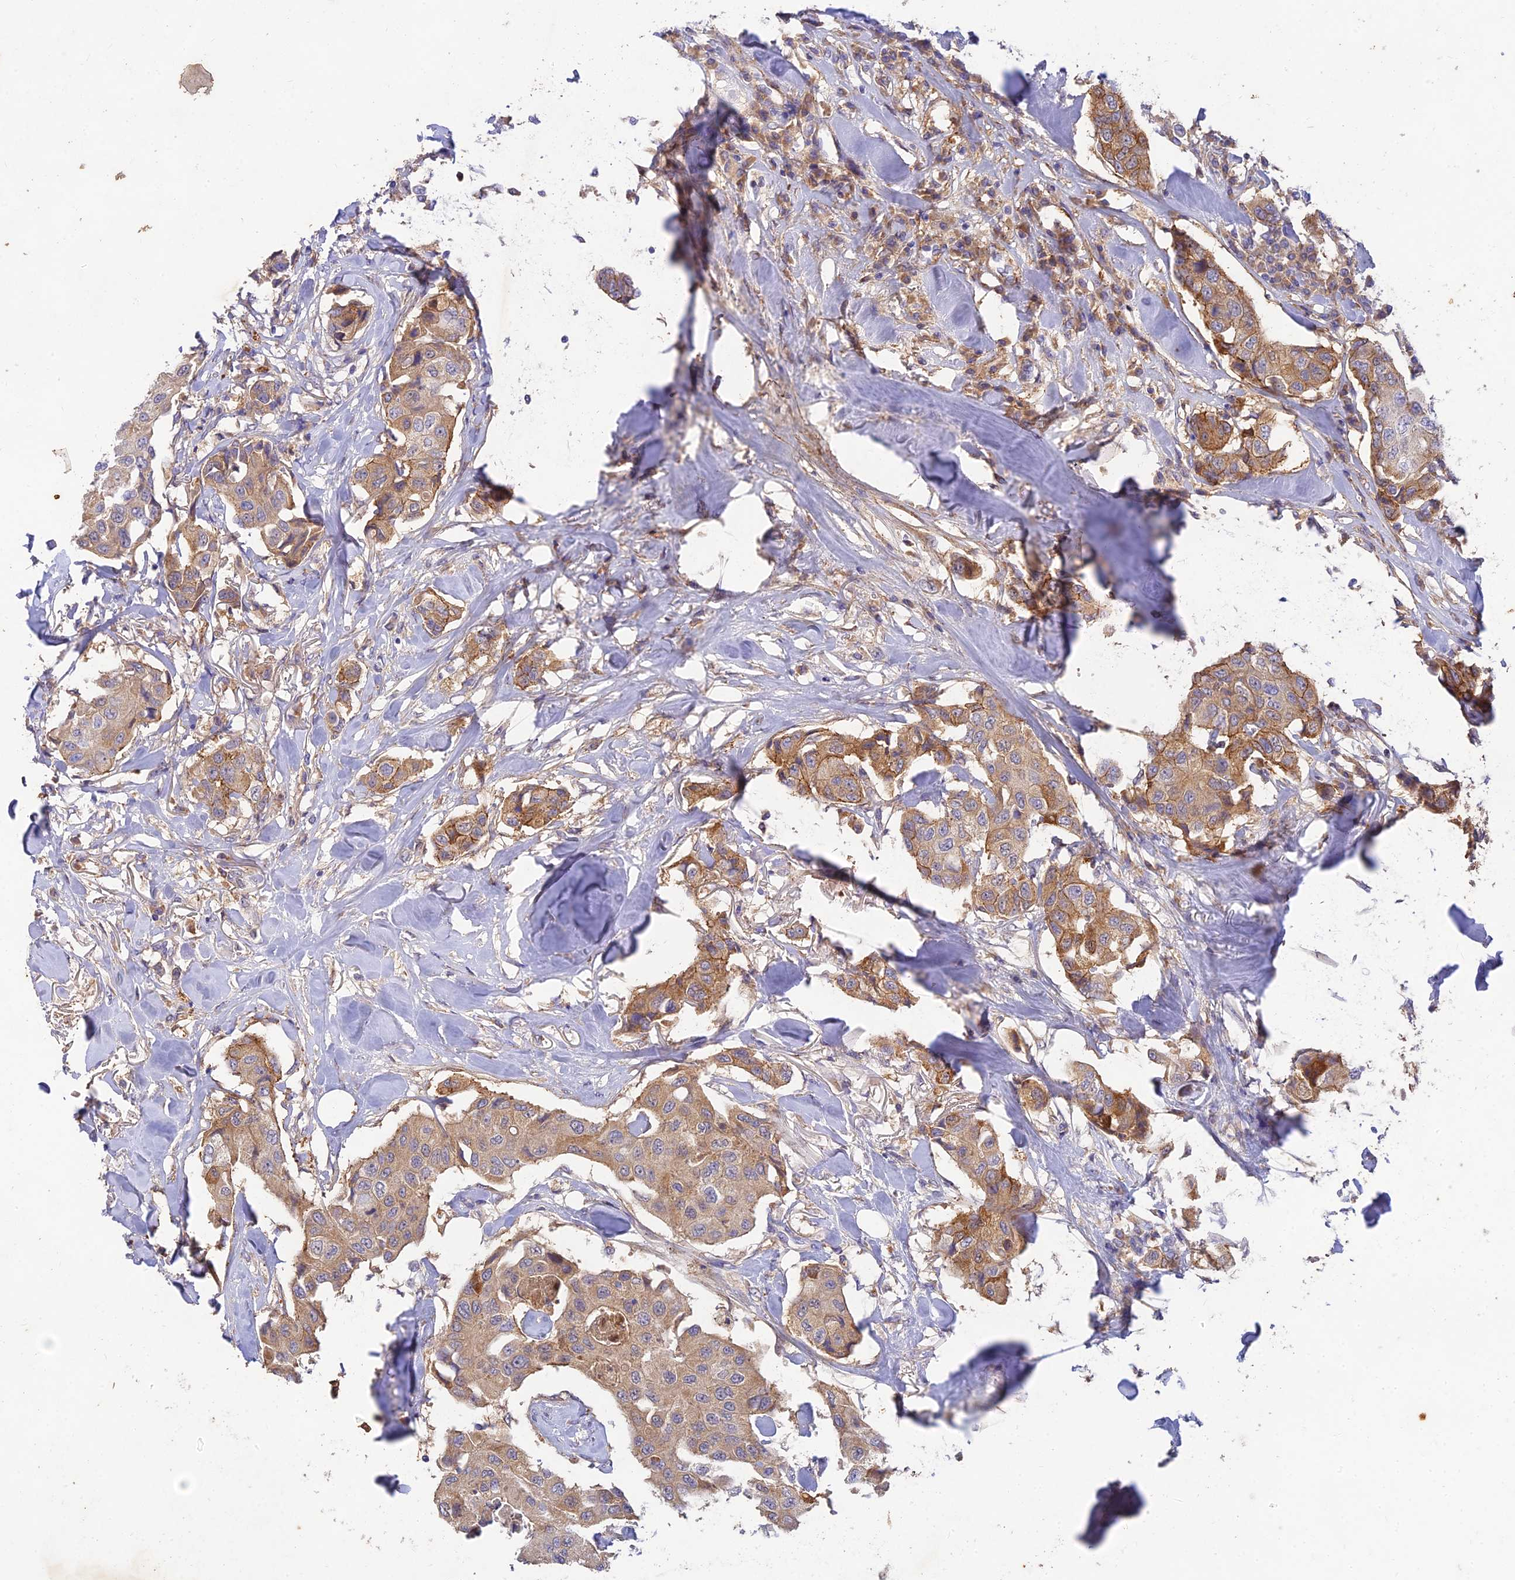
{"staining": {"intensity": "moderate", "quantity": ">75%", "location": "cytoplasmic/membranous"}, "tissue": "breast cancer", "cell_type": "Tumor cells", "image_type": "cancer", "snomed": [{"axis": "morphology", "description": "Duct carcinoma"}, {"axis": "topography", "description": "Breast"}], "caption": "This histopathology image displays immunohistochemistry (IHC) staining of human breast cancer, with medium moderate cytoplasmic/membranous positivity in about >75% of tumor cells.", "gene": "ACSM5", "patient": {"sex": "female", "age": 80}}